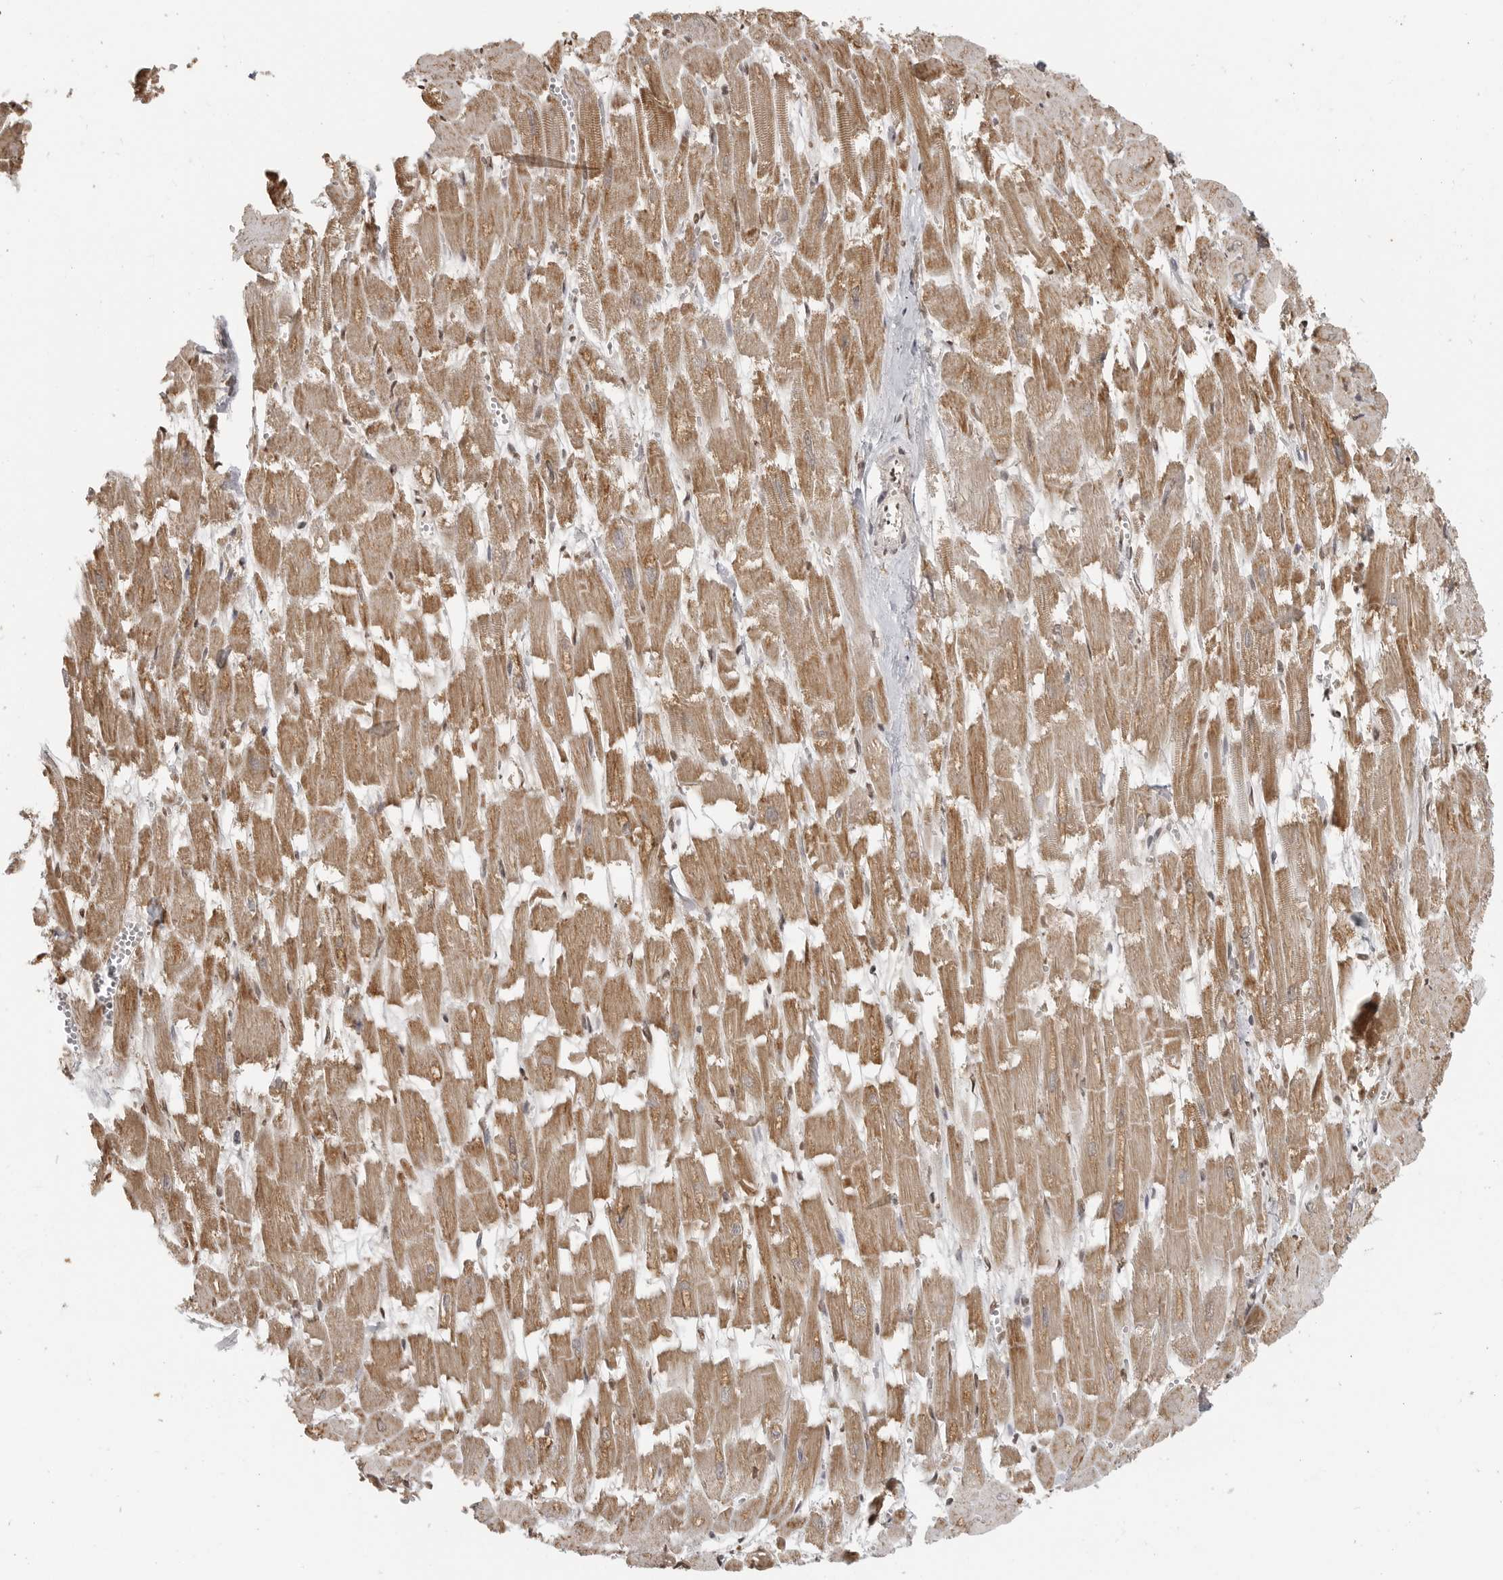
{"staining": {"intensity": "moderate", "quantity": ">75%", "location": "cytoplasmic/membranous,nuclear"}, "tissue": "heart muscle", "cell_type": "Cardiomyocytes", "image_type": "normal", "snomed": [{"axis": "morphology", "description": "Normal tissue, NOS"}, {"axis": "topography", "description": "Heart"}], "caption": "High-power microscopy captured an IHC photomicrograph of normal heart muscle, revealing moderate cytoplasmic/membranous,nuclear positivity in about >75% of cardiomyocytes.", "gene": "CLOCK", "patient": {"sex": "male", "age": 54}}